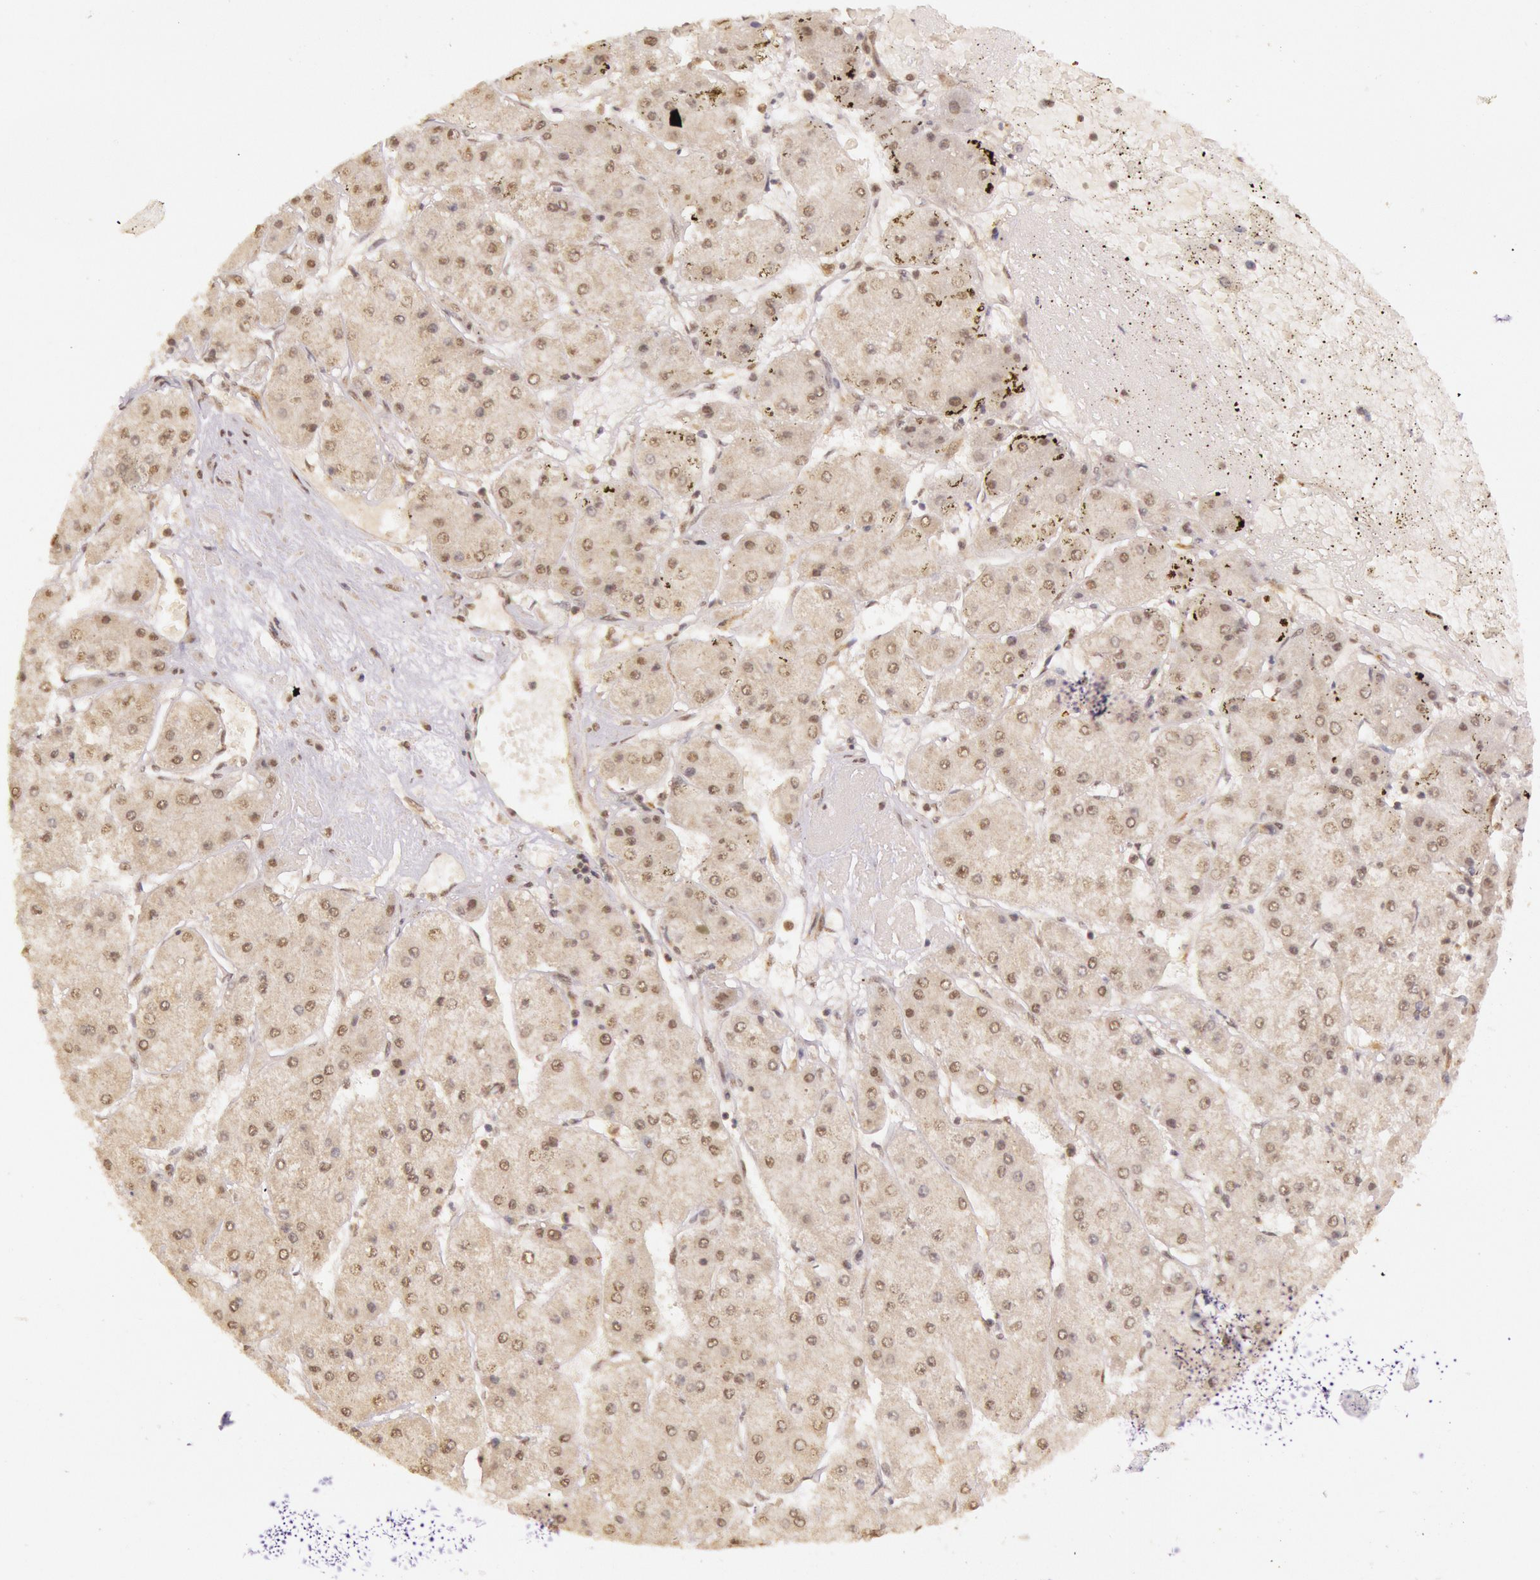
{"staining": {"intensity": "weak", "quantity": ">75%", "location": "cytoplasmic/membranous,nuclear"}, "tissue": "liver cancer", "cell_type": "Tumor cells", "image_type": "cancer", "snomed": [{"axis": "morphology", "description": "Carcinoma, Hepatocellular, NOS"}, {"axis": "topography", "description": "Liver"}], "caption": "Approximately >75% of tumor cells in liver hepatocellular carcinoma exhibit weak cytoplasmic/membranous and nuclear protein staining as visualized by brown immunohistochemical staining.", "gene": "RTL10", "patient": {"sex": "female", "age": 52}}